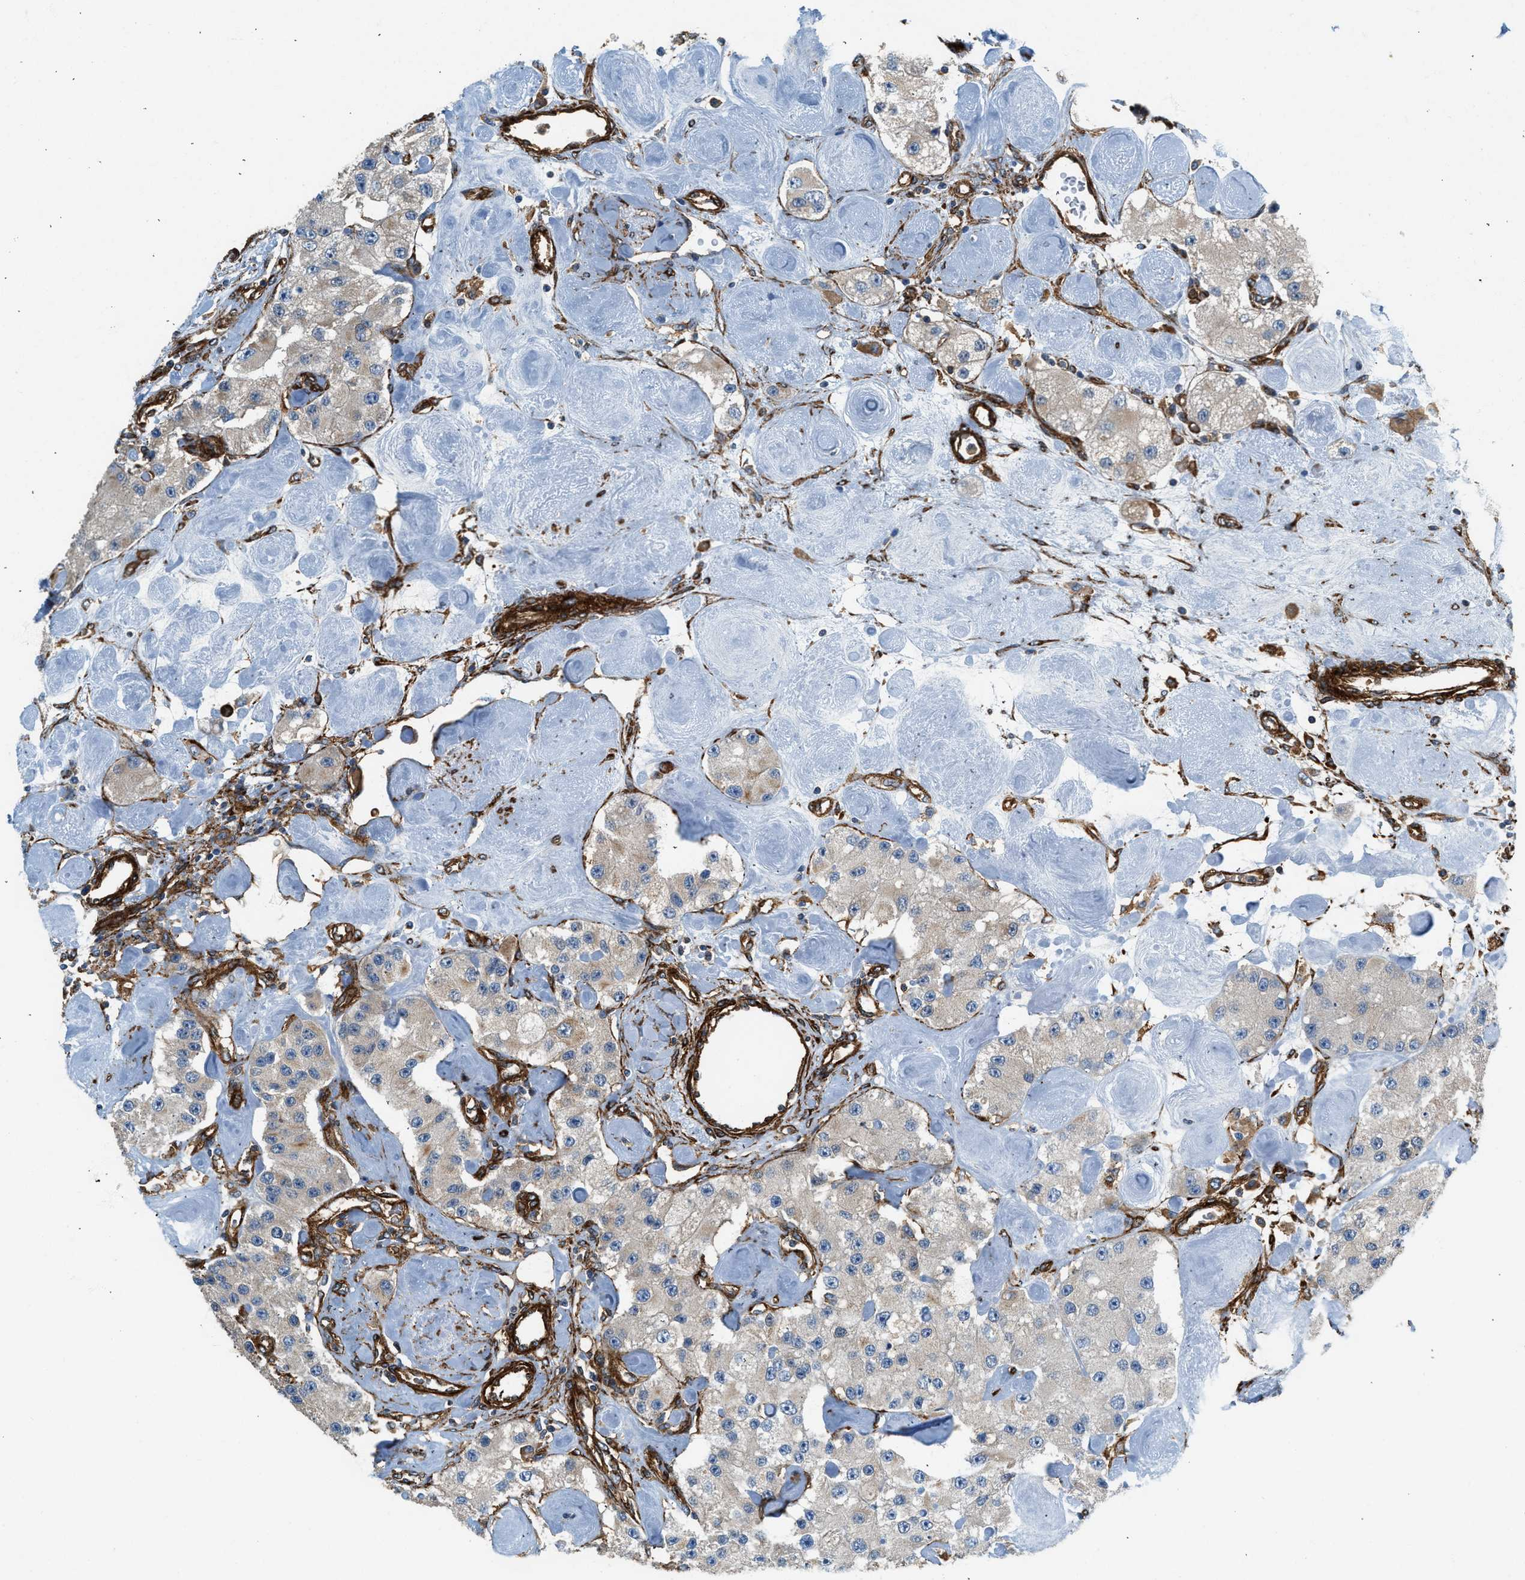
{"staining": {"intensity": "negative", "quantity": "none", "location": "none"}, "tissue": "carcinoid", "cell_type": "Tumor cells", "image_type": "cancer", "snomed": [{"axis": "morphology", "description": "Carcinoid, malignant, NOS"}, {"axis": "topography", "description": "Pancreas"}], "caption": "This is an immunohistochemistry micrograph of human carcinoid. There is no expression in tumor cells.", "gene": "HIP1", "patient": {"sex": "male", "age": 41}}